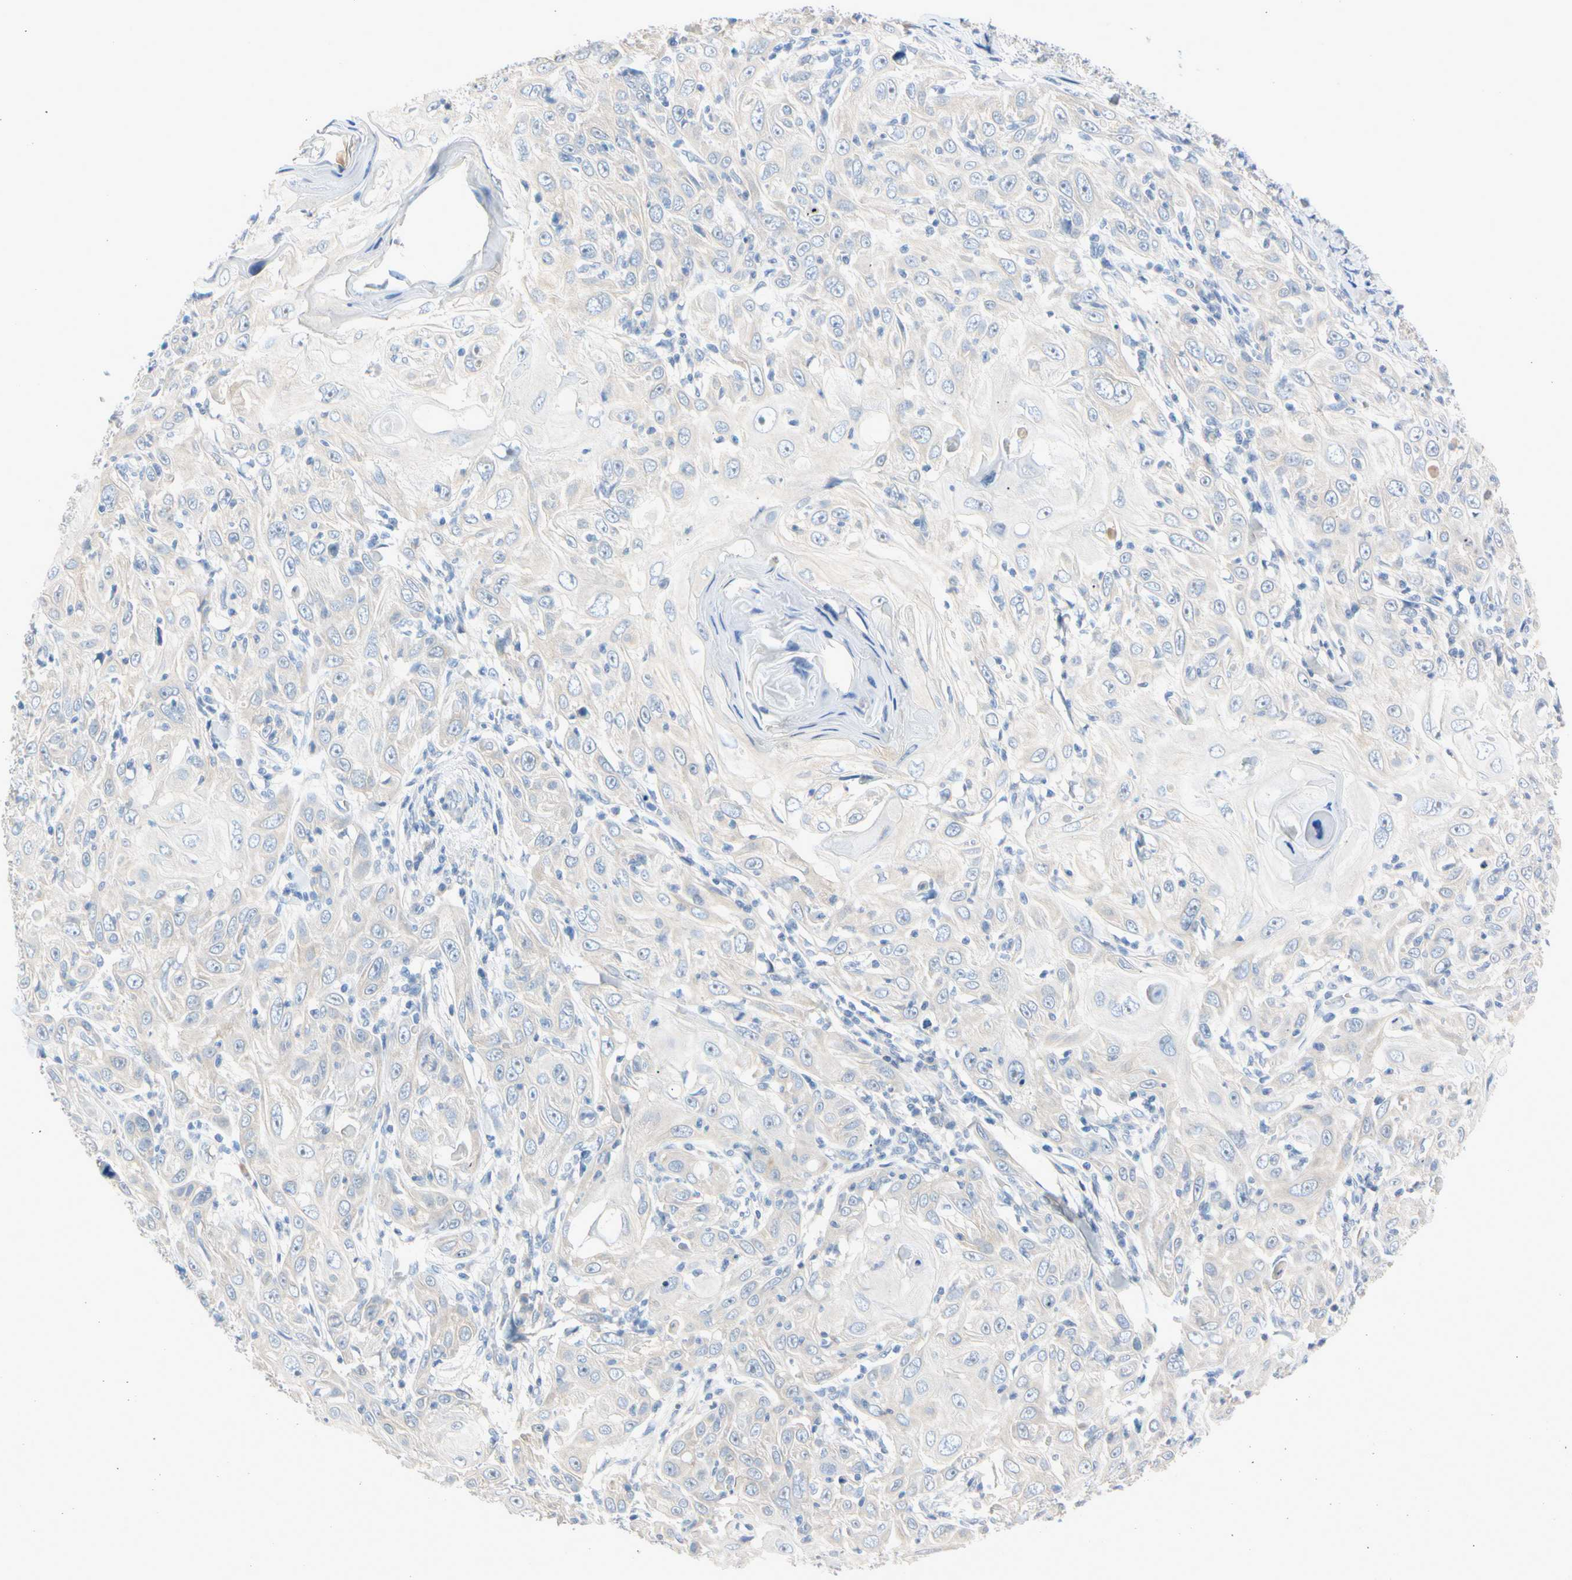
{"staining": {"intensity": "negative", "quantity": "none", "location": "none"}, "tissue": "skin cancer", "cell_type": "Tumor cells", "image_type": "cancer", "snomed": [{"axis": "morphology", "description": "Squamous cell carcinoma, NOS"}, {"axis": "topography", "description": "Skin"}], "caption": "IHC photomicrograph of neoplastic tissue: human skin cancer (squamous cell carcinoma) stained with DAB shows no significant protein staining in tumor cells.", "gene": "MARK1", "patient": {"sex": "female", "age": 88}}